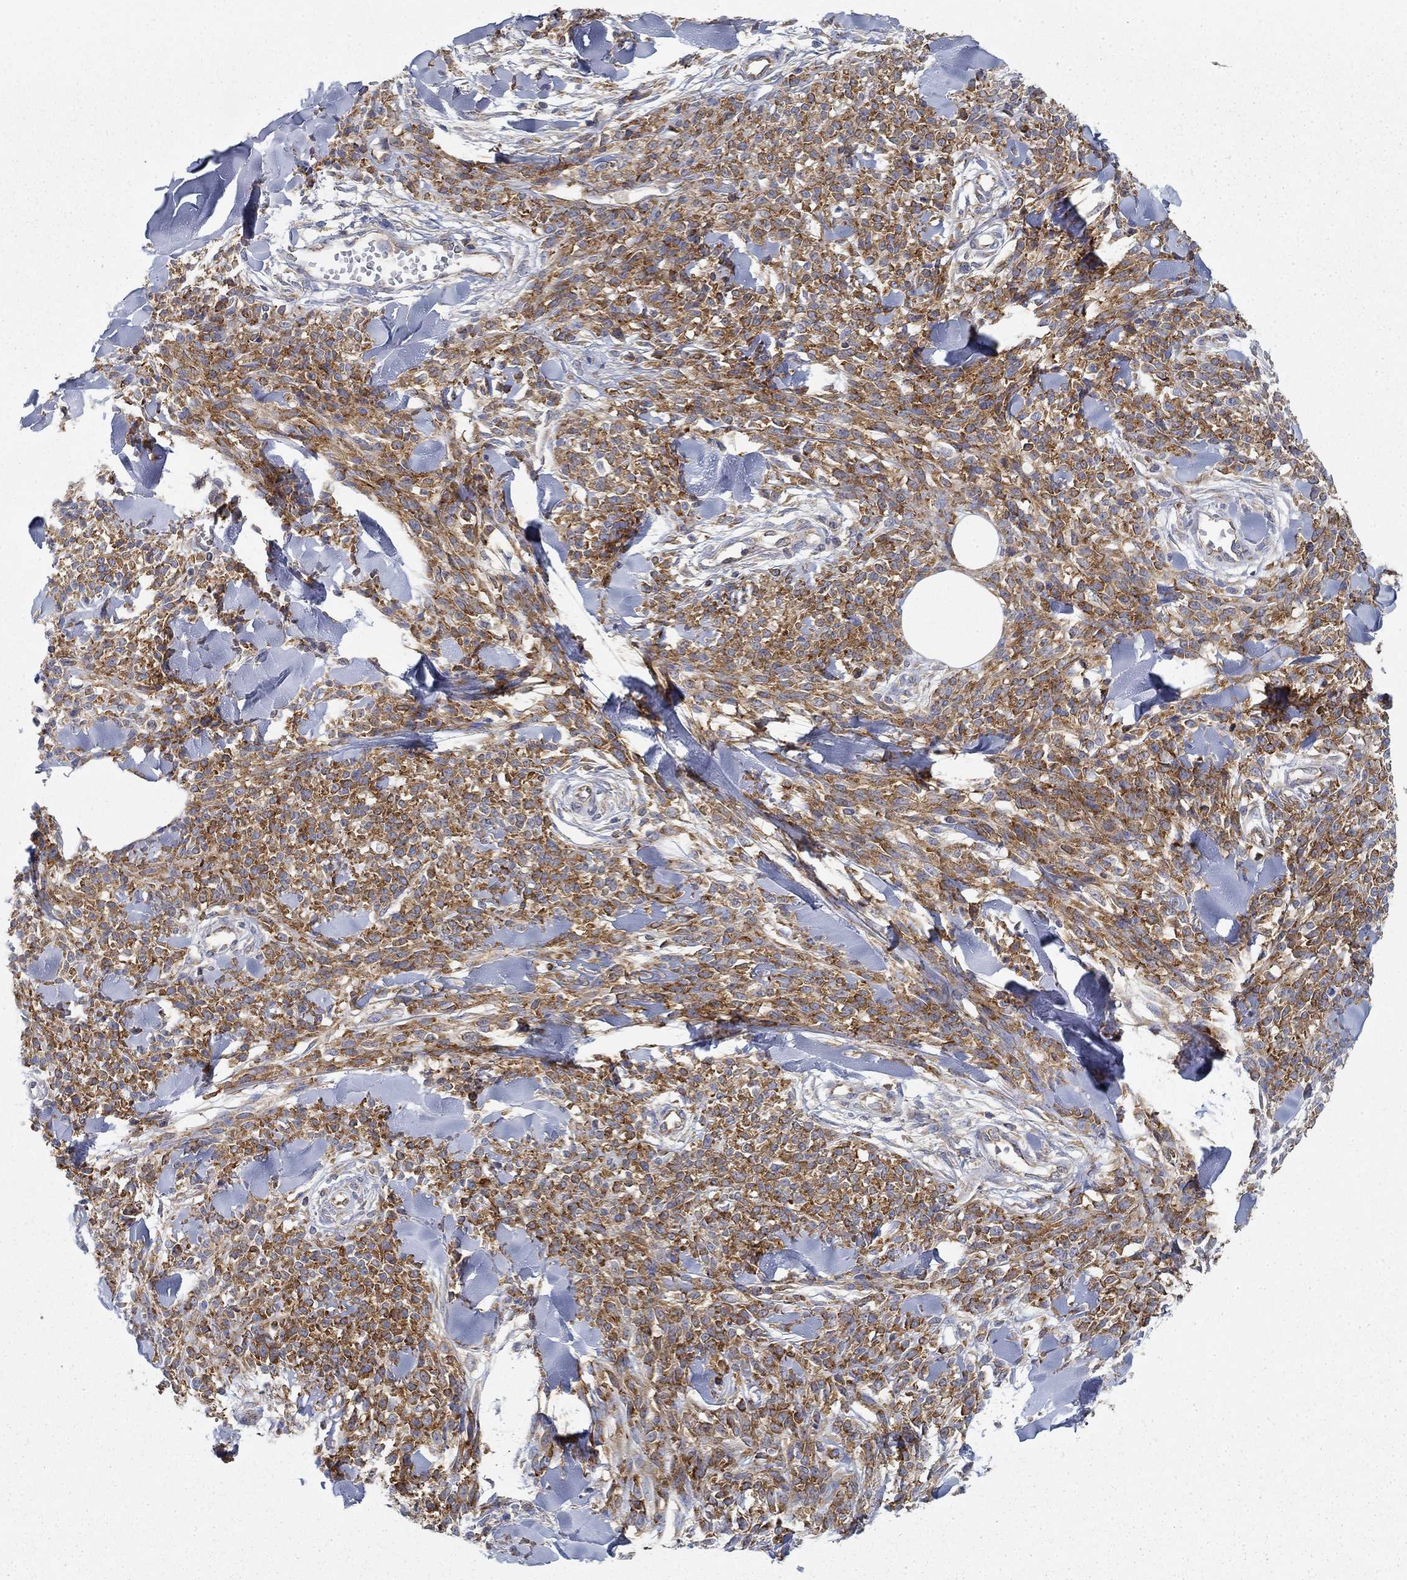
{"staining": {"intensity": "strong", "quantity": ">75%", "location": "cytoplasmic/membranous"}, "tissue": "melanoma", "cell_type": "Tumor cells", "image_type": "cancer", "snomed": [{"axis": "morphology", "description": "Malignant melanoma, NOS"}, {"axis": "topography", "description": "Skin"}, {"axis": "topography", "description": "Skin of trunk"}], "caption": "The immunohistochemical stain shows strong cytoplasmic/membranous staining in tumor cells of malignant melanoma tissue. Using DAB (3,3'-diaminobenzidine) (brown) and hematoxylin (blue) stains, captured at high magnification using brightfield microscopy.", "gene": "FXR1", "patient": {"sex": "male", "age": 74}}